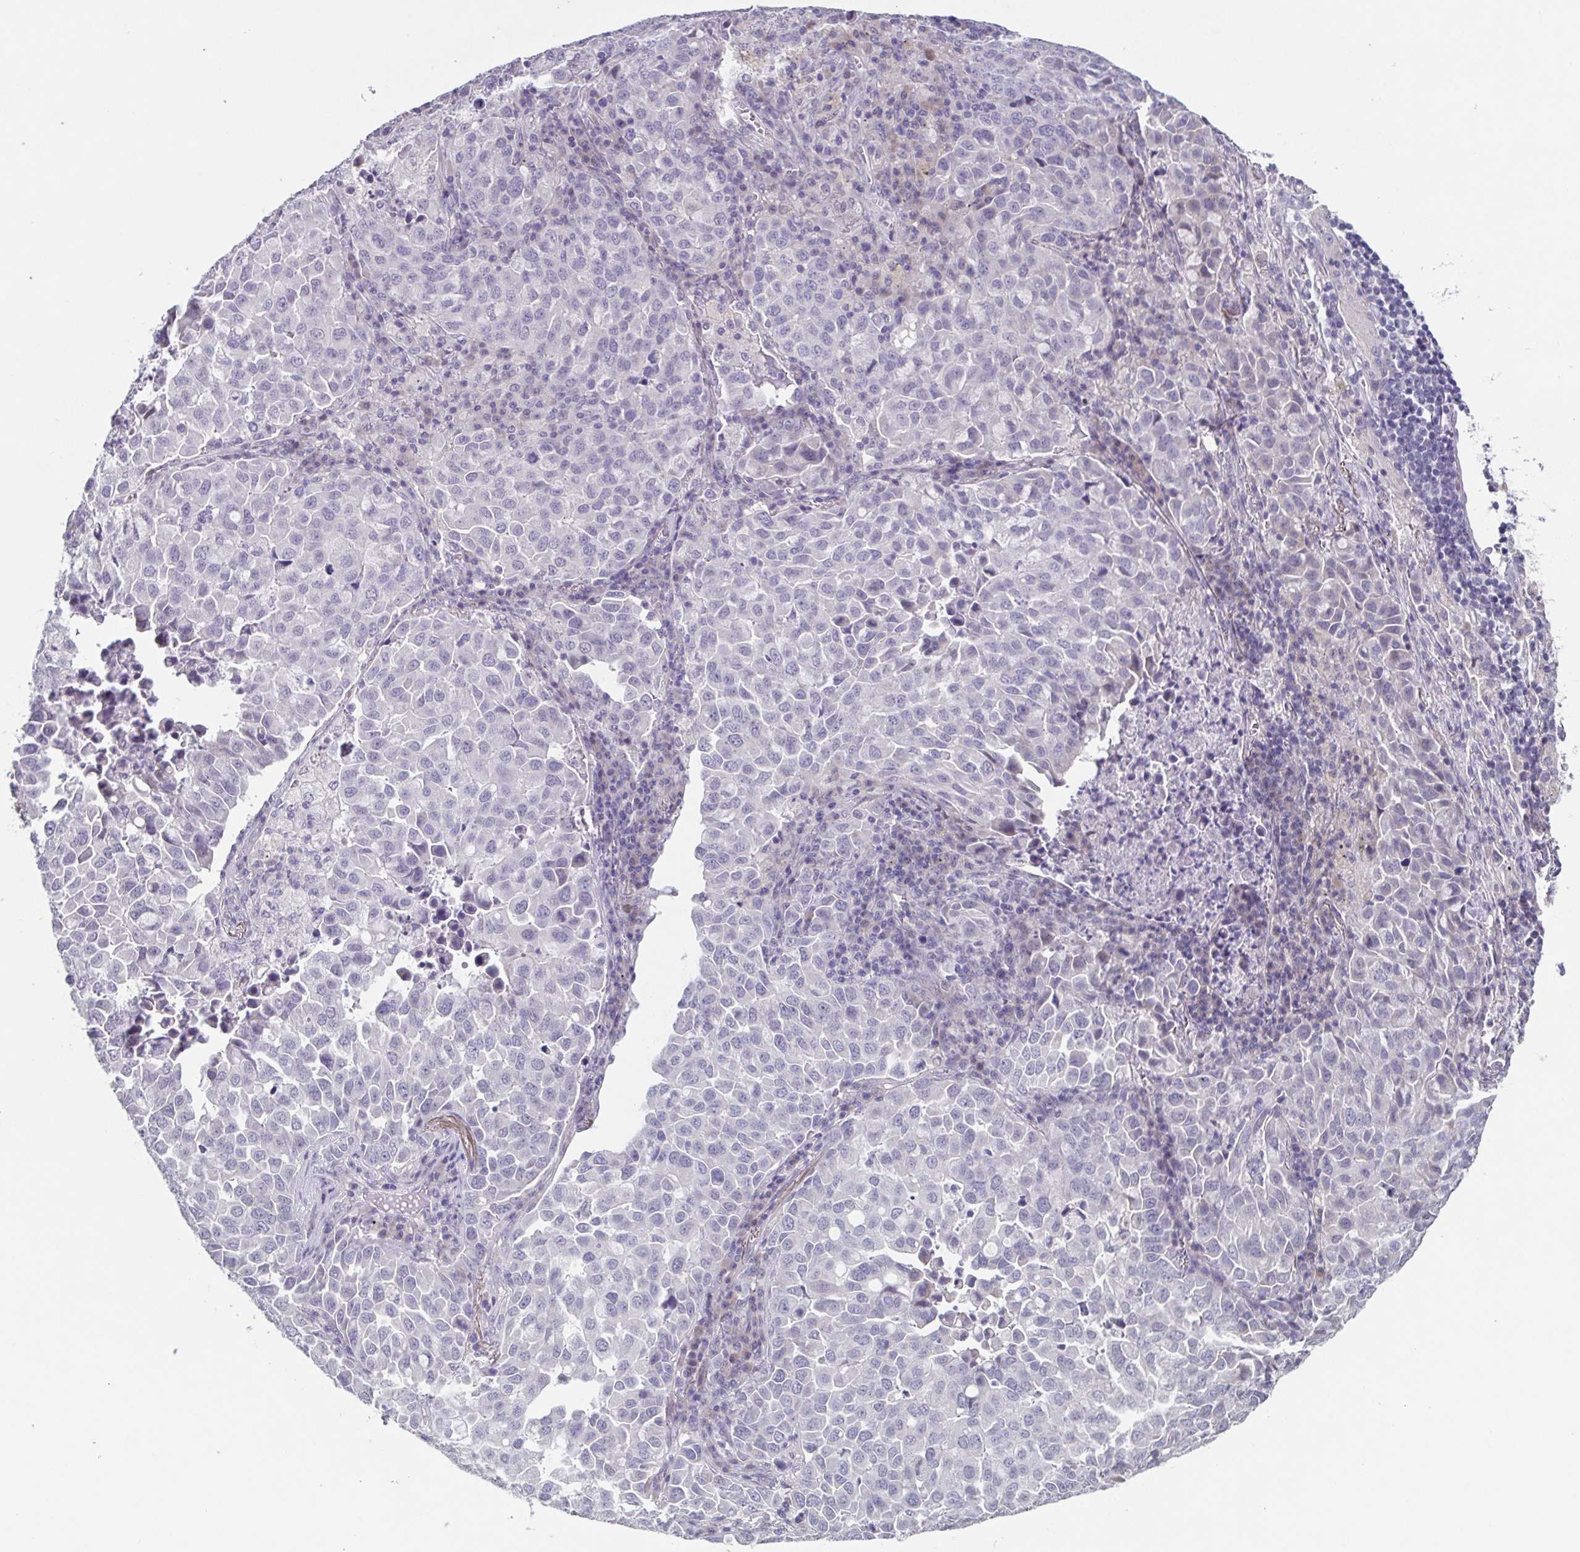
{"staining": {"intensity": "negative", "quantity": "none", "location": "none"}, "tissue": "lung cancer", "cell_type": "Tumor cells", "image_type": "cancer", "snomed": [{"axis": "morphology", "description": "Adenocarcinoma, NOS"}, {"axis": "morphology", "description": "Adenocarcinoma, metastatic, NOS"}, {"axis": "topography", "description": "Lymph node"}, {"axis": "topography", "description": "Lung"}], "caption": "Immunohistochemistry (IHC) histopathology image of neoplastic tissue: lung cancer (adenocarcinoma) stained with DAB (3,3'-diaminobenzidine) shows no significant protein positivity in tumor cells.", "gene": "GHRL", "patient": {"sex": "female", "age": 65}}